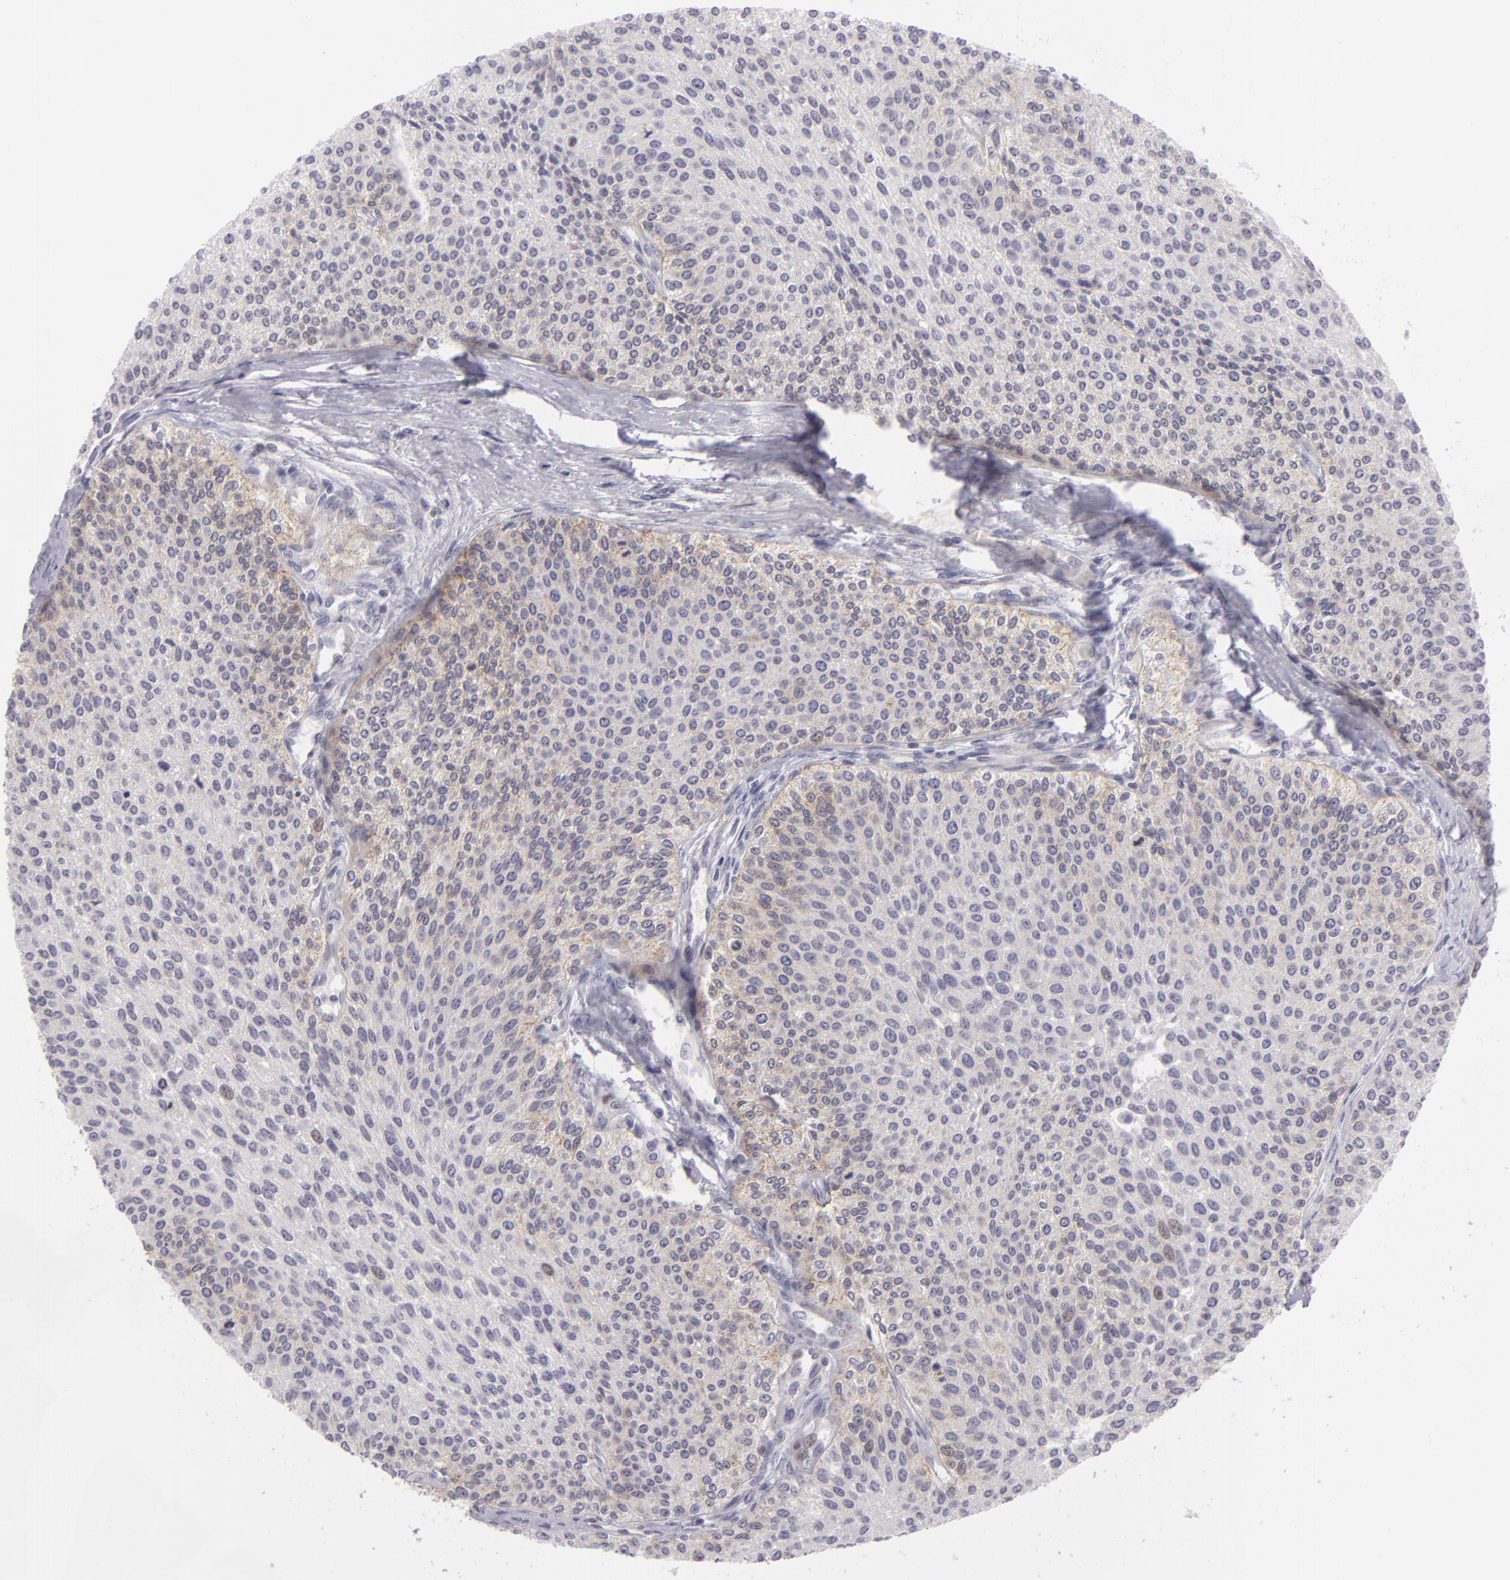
{"staining": {"intensity": "negative", "quantity": "none", "location": "none"}, "tissue": "urothelial cancer", "cell_type": "Tumor cells", "image_type": "cancer", "snomed": [{"axis": "morphology", "description": "Urothelial carcinoma, Low grade"}, {"axis": "topography", "description": "Urinary bladder"}], "caption": "DAB immunohistochemical staining of urothelial cancer exhibits no significant staining in tumor cells.", "gene": "CTNNB1", "patient": {"sex": "female", "age": 73}}